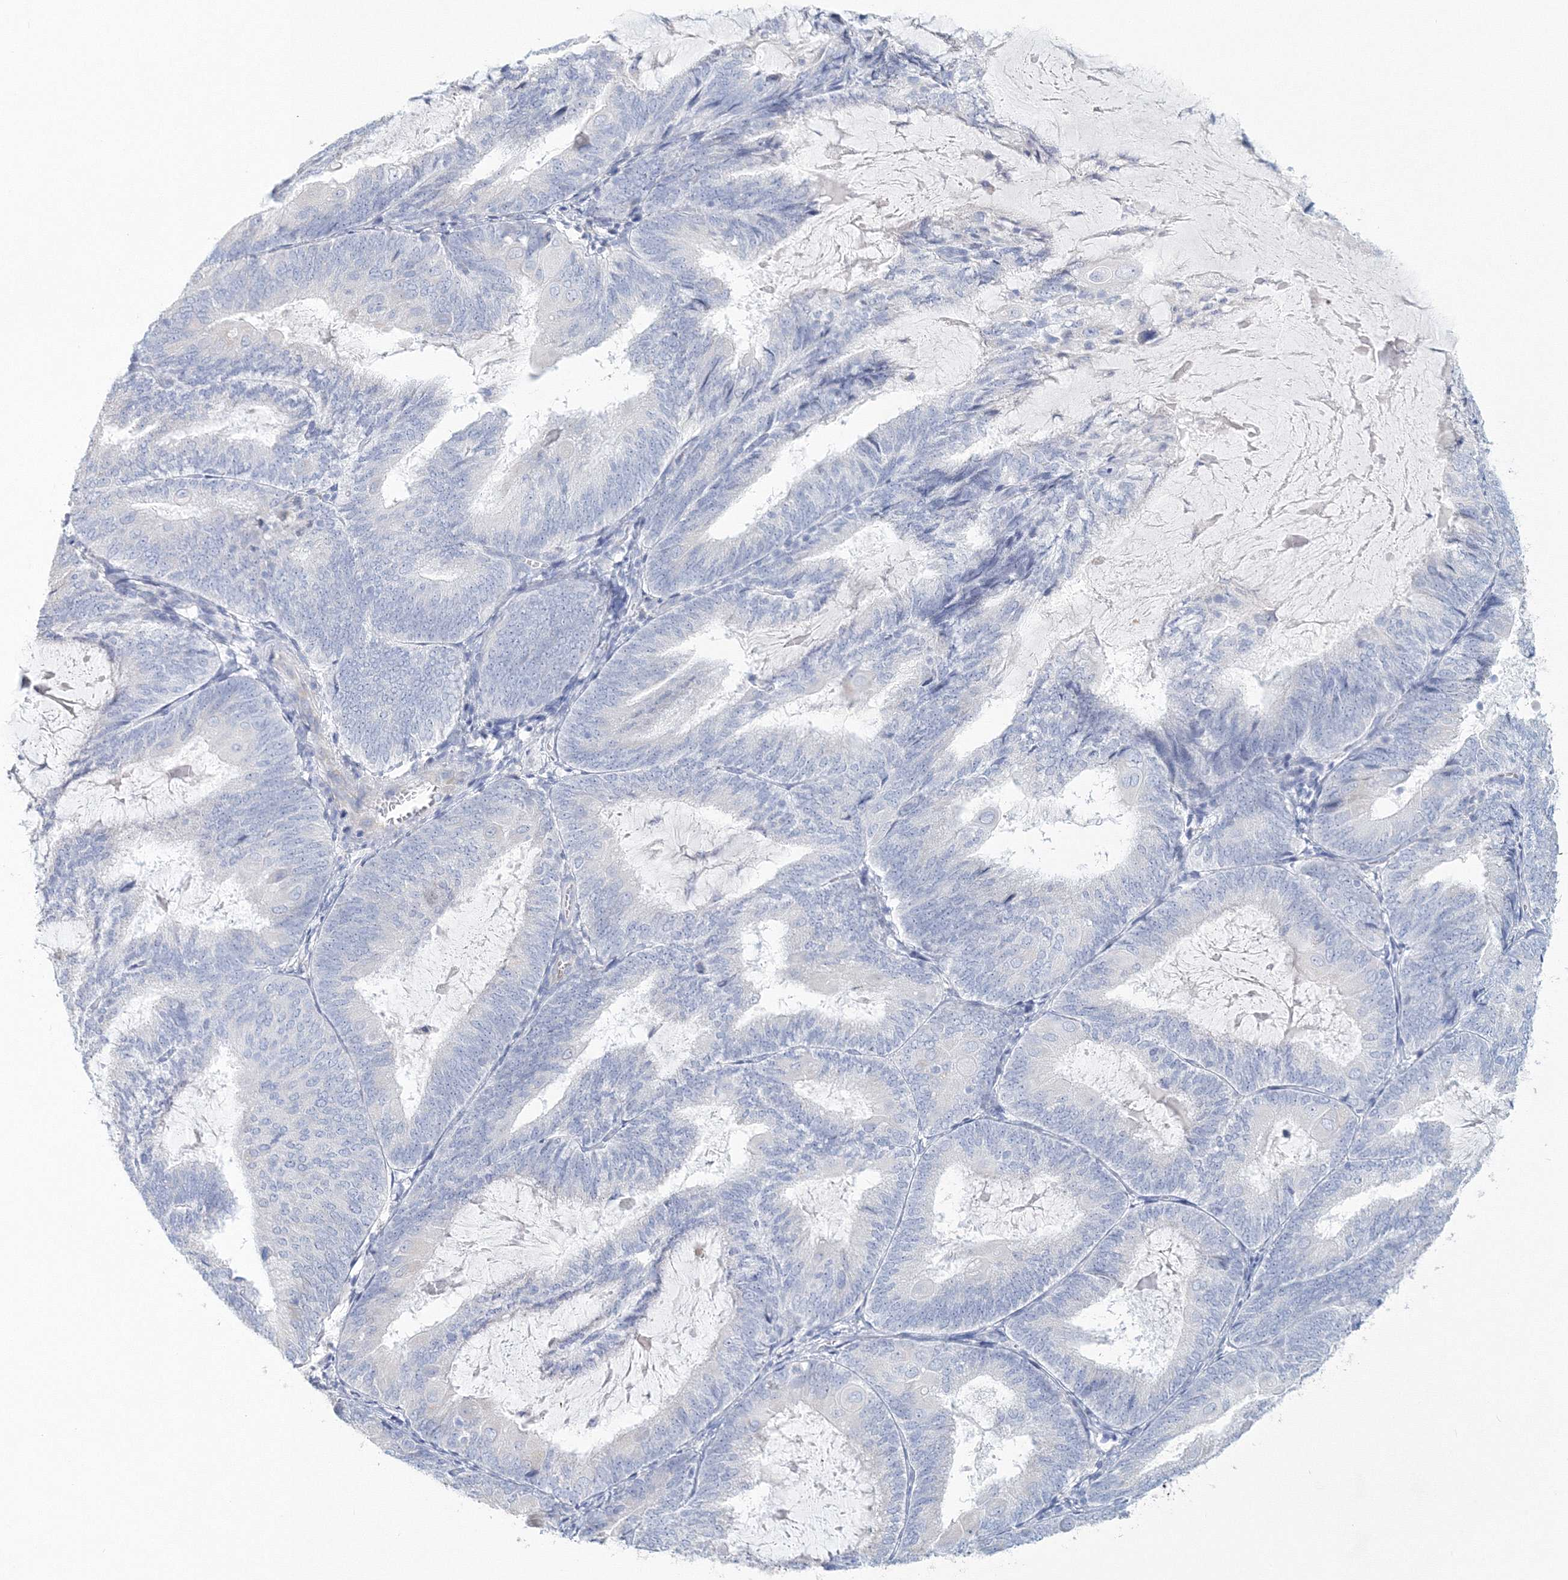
{"staining": {"intensity": "negative", "quantity": "none", "location": "none"}, "tissue": "endometrial cancer", "cell_type": "Tumor cells", "image_type": "cancer", "snomed": [{"axis": "morphology", "description": "Adenocarcinoma, NOS"}, {"axis": "topography", "description": "Endometrium"}], "caption": "Tumor cells are negative for brown protein staining in endometrial cancer (adenocarcinoma). Nuclei are stained in blue.", "gene": "VSIG1", "patient": {"sex": "female", "age": 81}}